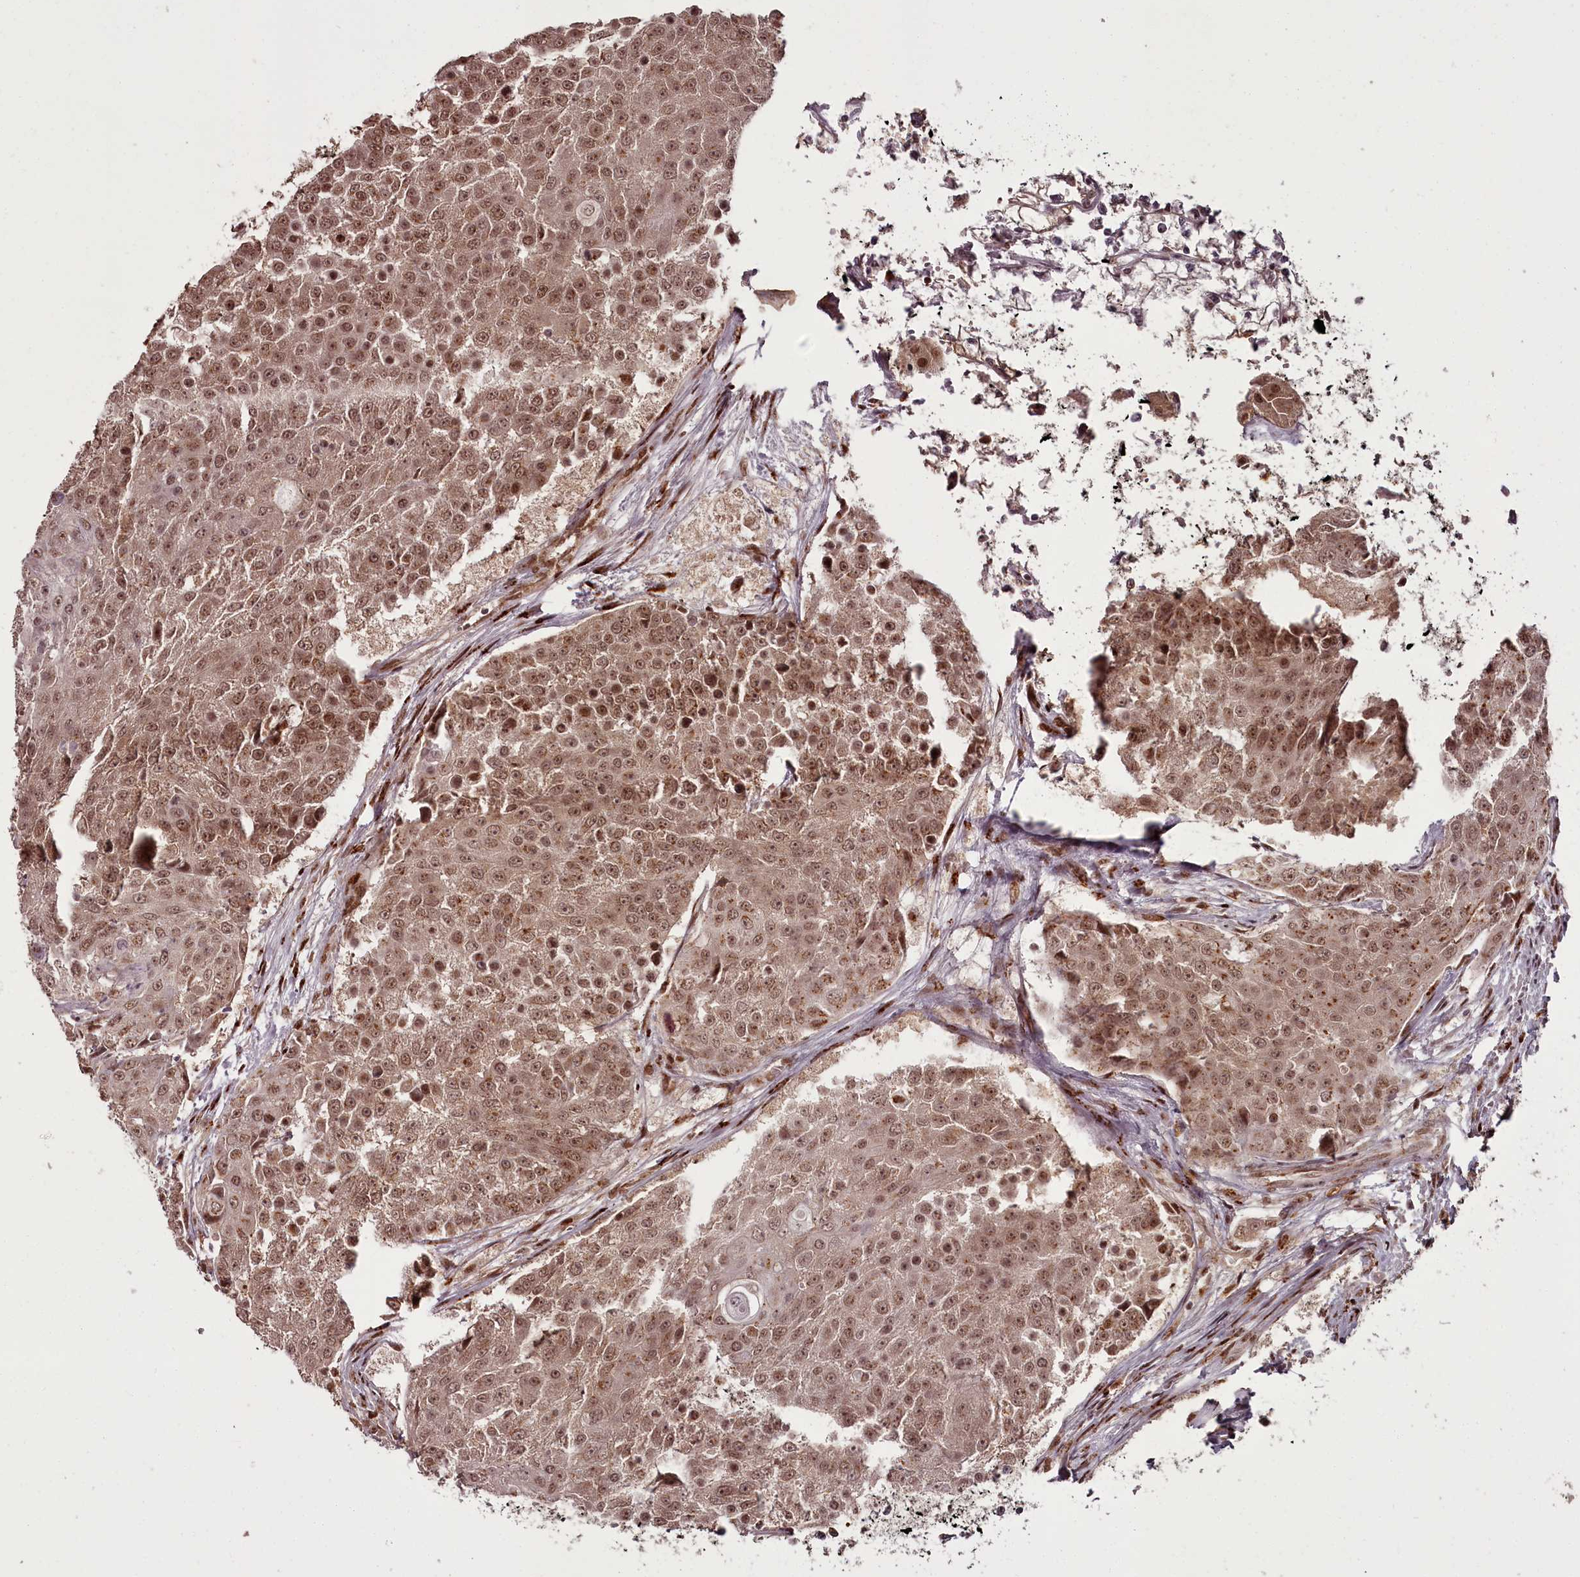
{"staining": {"intensity": "moderate", "quantity": ">75%", "location": "cytoplasmic/membranous,nuclear"}, "tissue": "urothelial cancer", "cell_type": "Tumor cells", "image_type": "cancer", "snomed": [{"axis": "morphology", "description": "Urothelial carcinoma, High grade"}, {"axis": "topography", "description": "Urinary bladder"}], "caption": "The histopathology image reveals immunohistochemical staining of urothelial carcinoma (high-grade). There is moderate cytoplasmic/membranous and nuclear positivity is identified in about >75% of tumor cells. The protein of interest is shown in brown color, while the nuclei are stained blue.", "gene": "CEP83", "patient": {"sex": "female", "age": 63}}